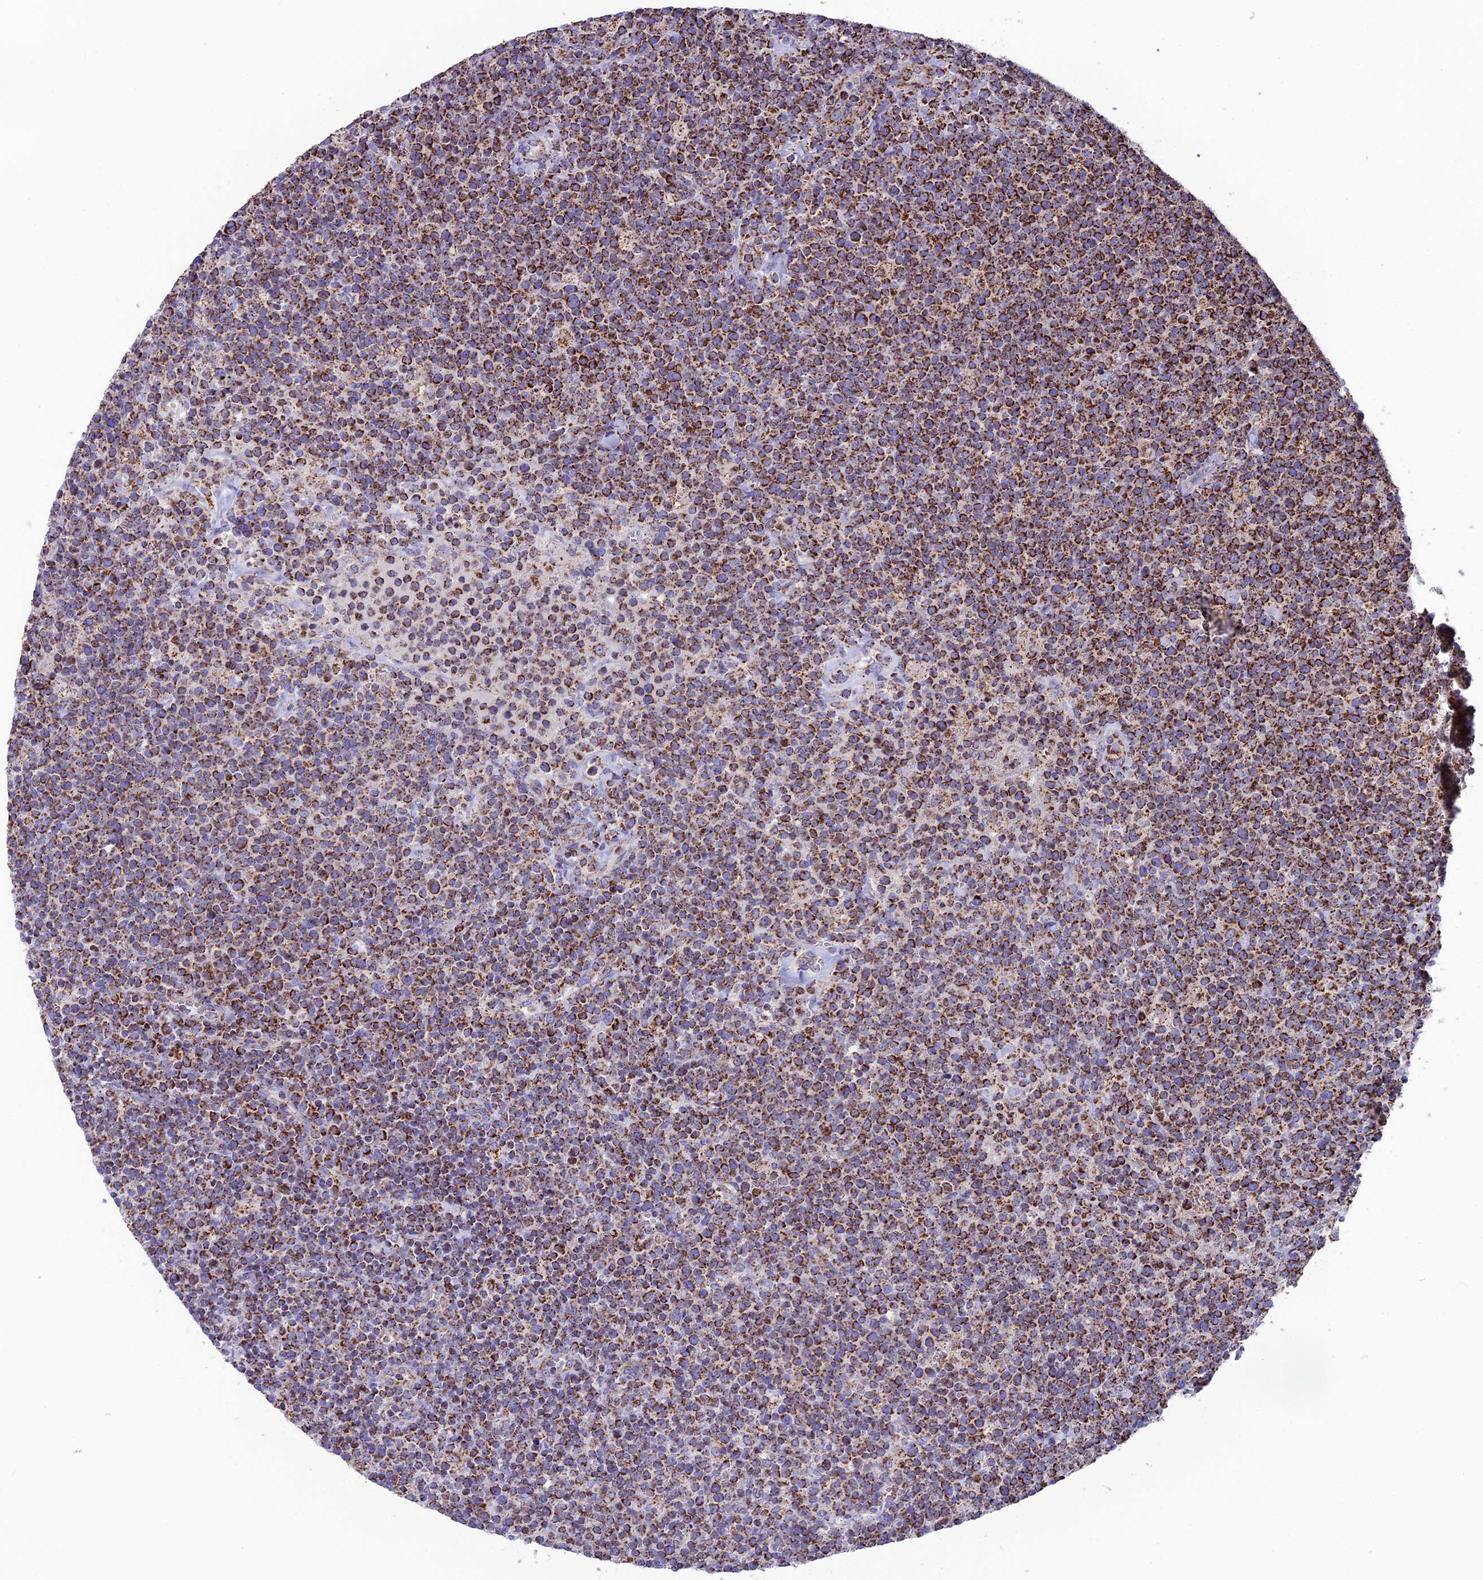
{"staining": {"intensity": "strong", "quantity": ">75%", "location": "cytoplasmic/membranous"}, "tissue": "lymphoma", "cell_type": "Tumor cells", "image_type": "cancer", "snomed": [{"axis": "morphology", "description": "Malignant lymphoma, non-Hodgkin's type, High grade"}, {"axis": "topography", "description": "Lymph node"}], "caption": "Malignant lymphoma, non-Hodgkin's type (high-grade) was stained to show a protein in brown. There is high levels of strong cytoplasmic/membranous staining in about >75% of tumor cells.", "gene": "CS", "patient": {"sex": "male", "age": 61}}